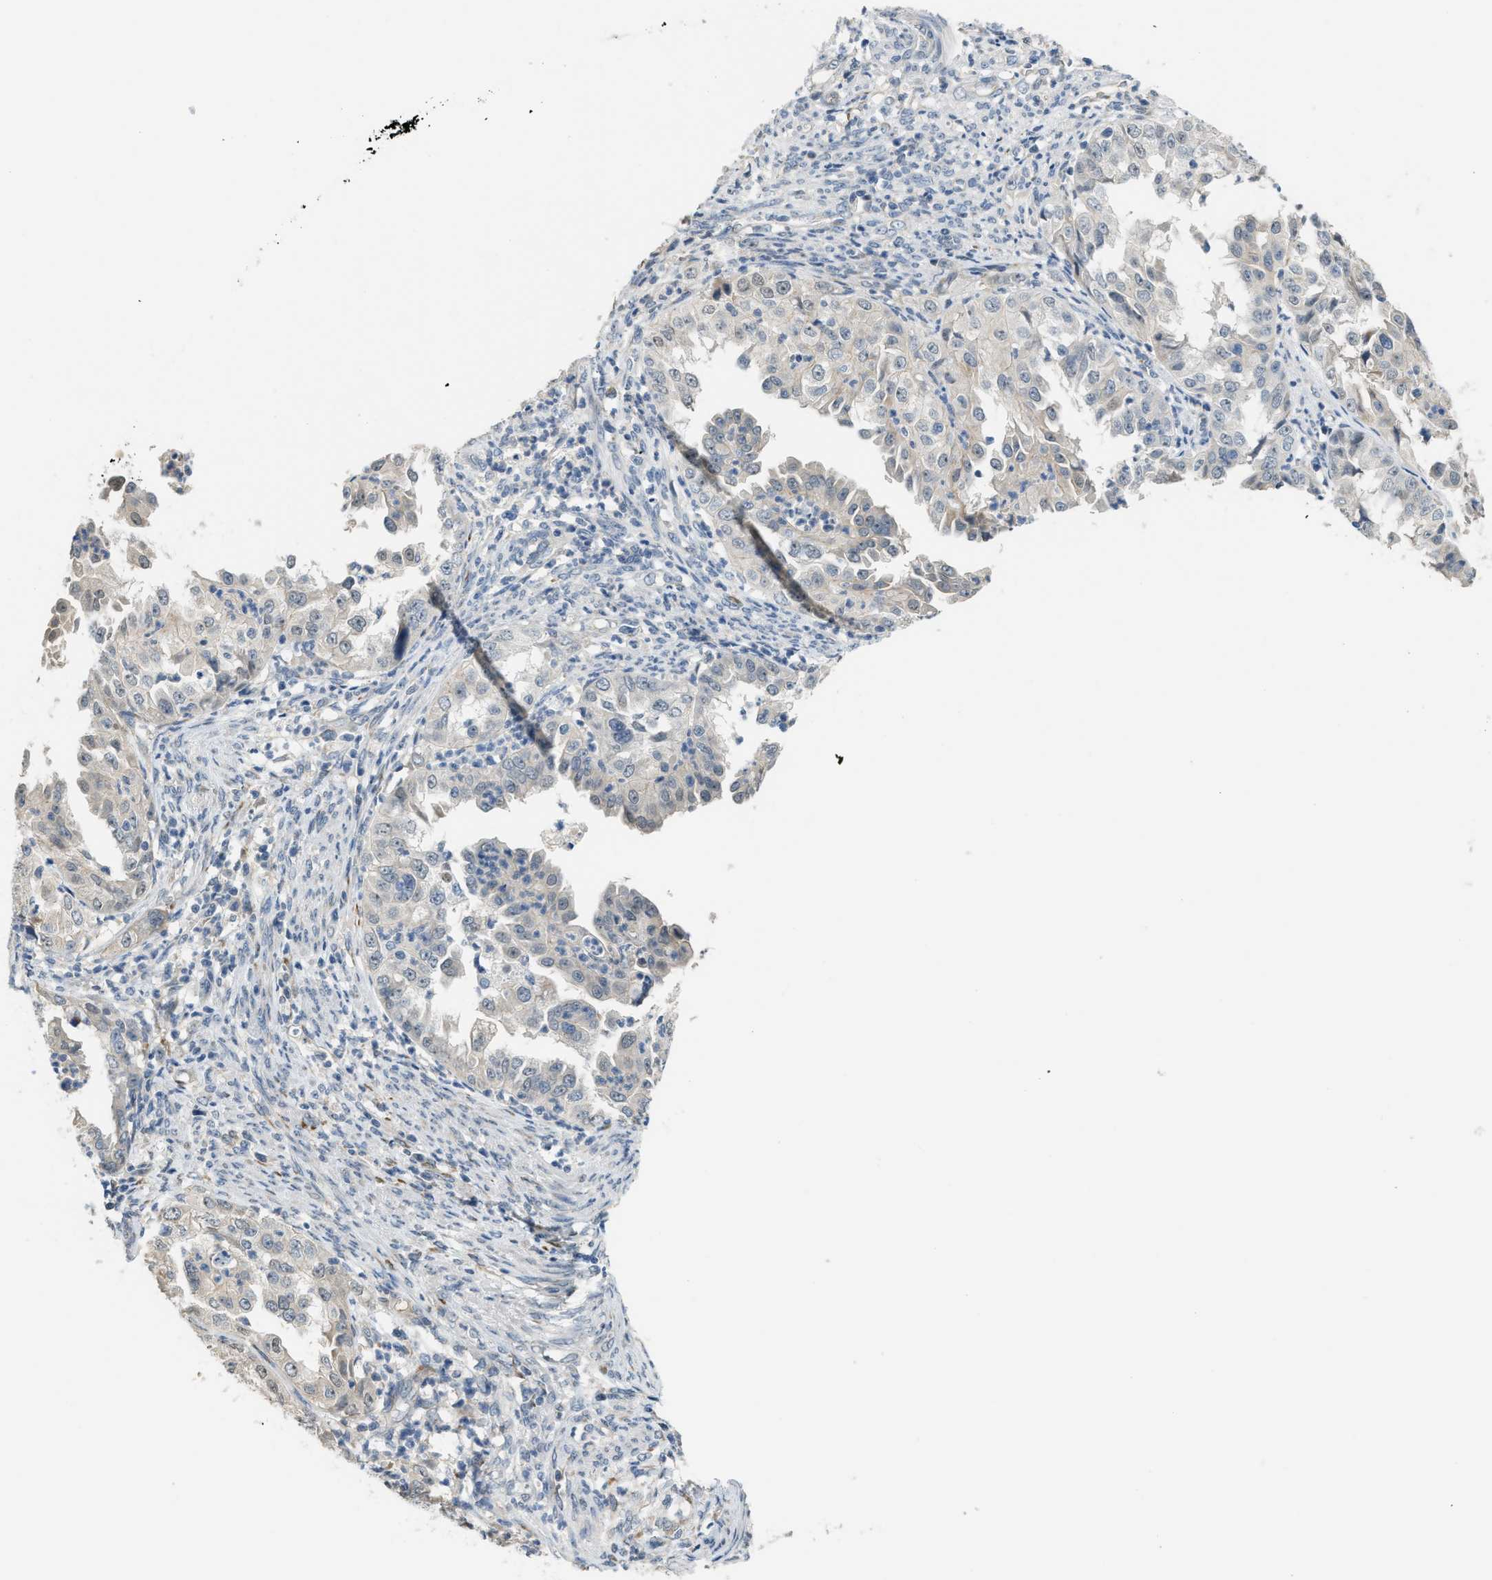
{"staining": {"intensity": "negative", "quantity": "none", "location": "none"}, "tissue": "endometrial cancer", "cell_type": "Tumor cells", "image_type": "cancer", "snomed": [{"axis": "morphology", "description": "Adenocarcinoma, NOS"}, {"axis": "topography", "description": "Endometrium"}], "caption": "An immunohistochemistry (IHC) image of endometrial cancer is shown. There is no staining in tumor cells of endometrial cancer. (DAB immunohistochemistry (IHC) with hematoxylin counter stain).", "gene": "TMEM154", "patient": {"sex": "female", "age": 85}}